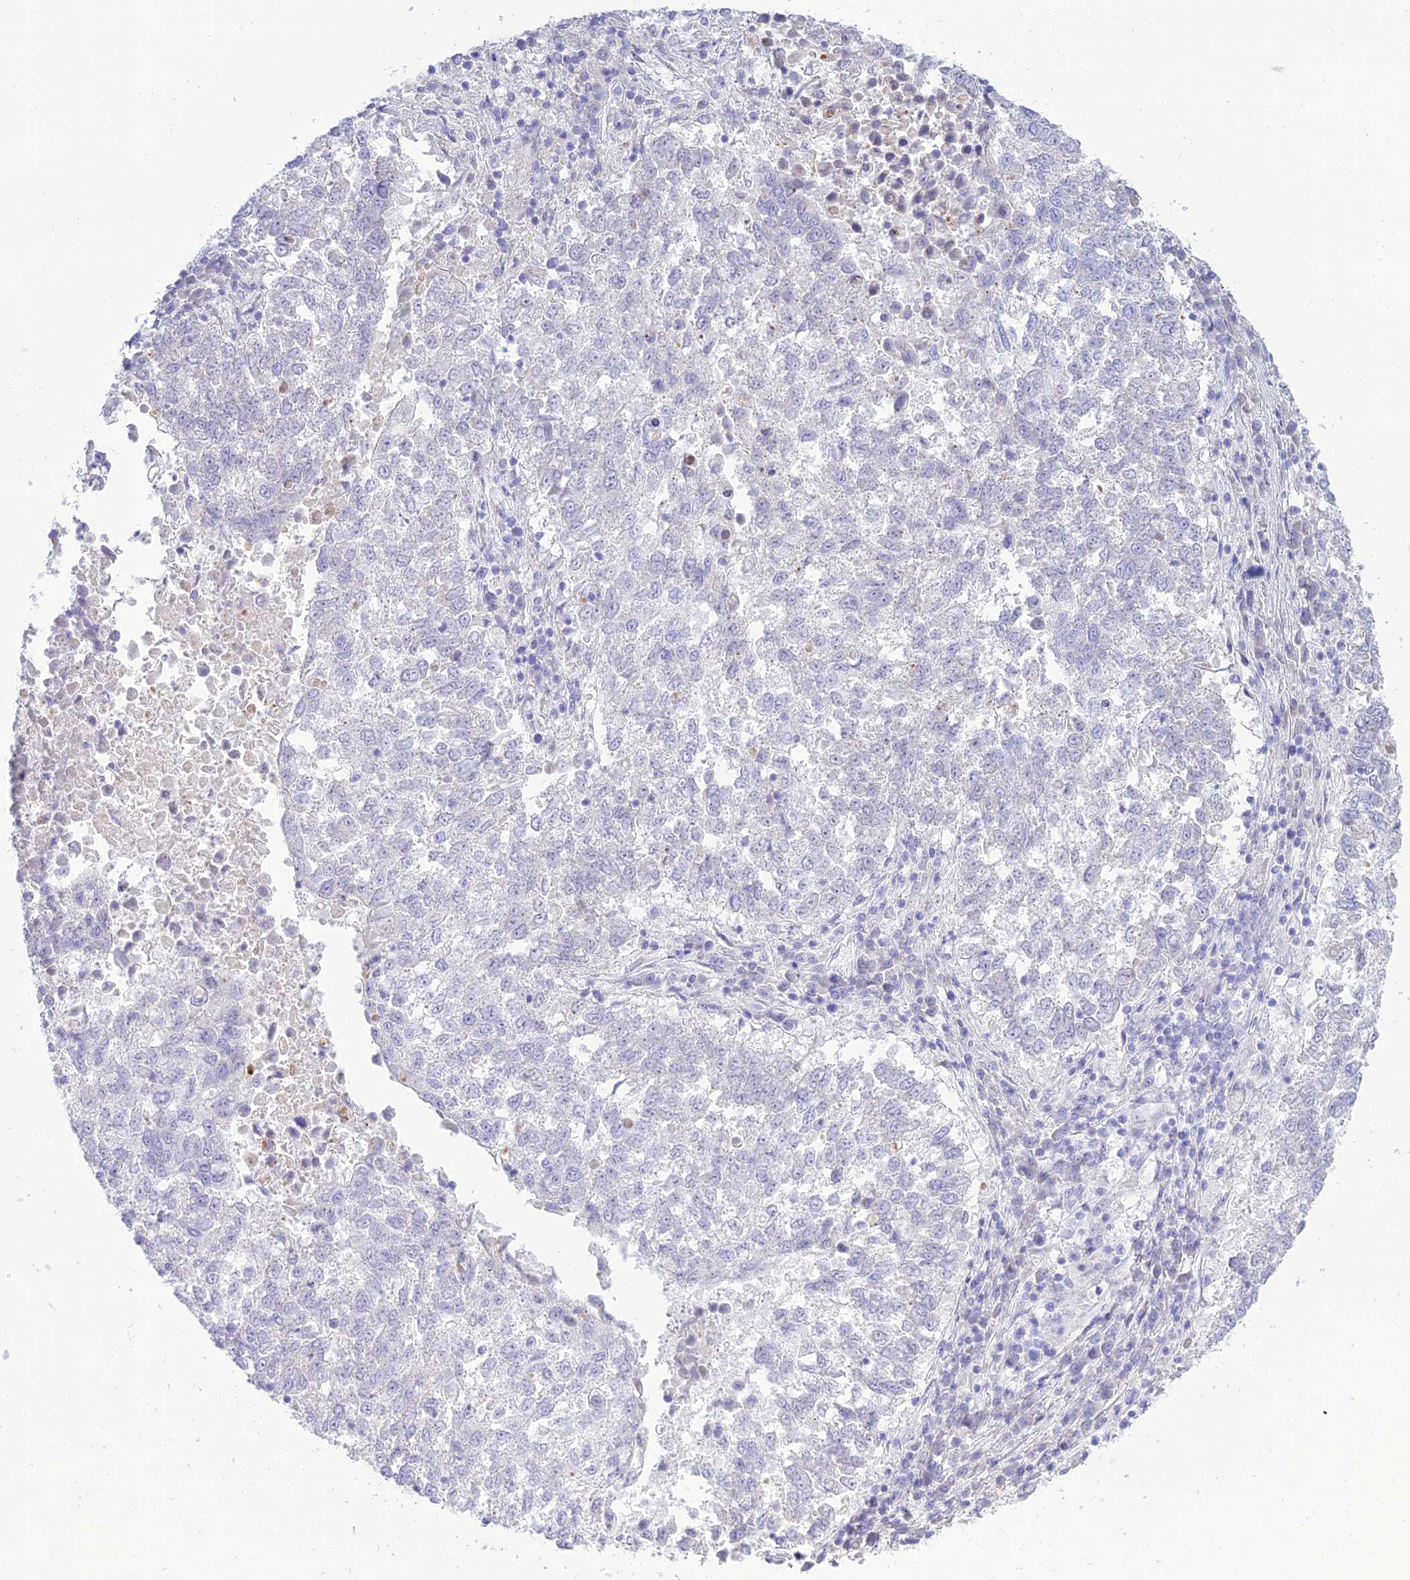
{"staining": {"intensity": "negative", "quantity": "none", "location": "none"}, "tissue": "lung cancer", "cell_type": "Tumor cells", "image_type": "cancer", "snomed": [{"axis": "morphology", "description": "Squamous cell carcinoma, NOS"}, {"axis": "topography", "description": "Lung"}], "caption": "Tumor cells are negative for protein expression in human lung cancer (squamous cell carcinoma).", "gene": "MAL2", "patient": {"sex": "male", "age": 73}}